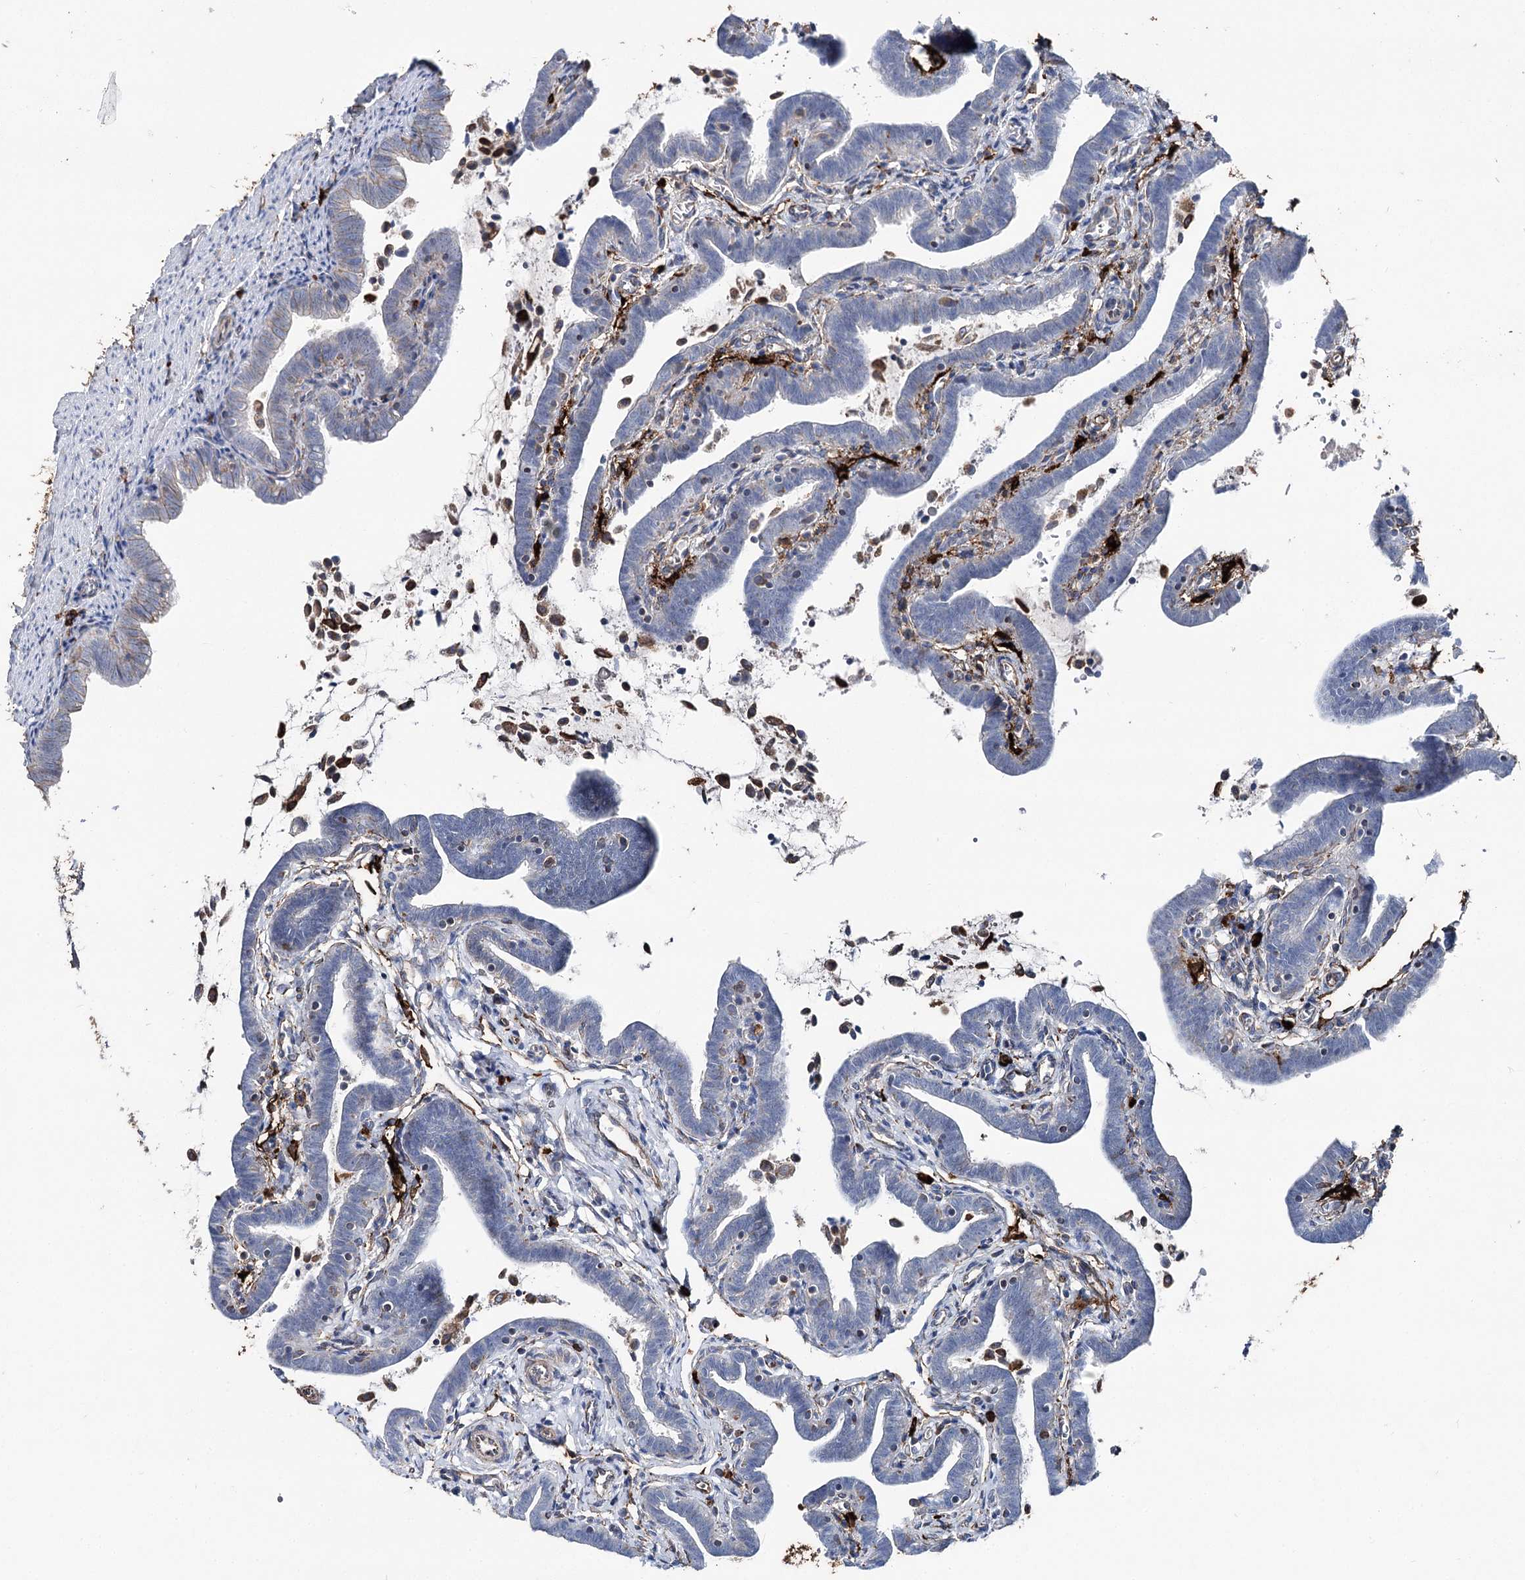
{"staining": {"intensity": "weak", "quantity": "25%-75%", "location": "cytoplasmic/membranous"}, "tissue": "fallopian tube", "cell_type": "Glandular cells", "image_type": "normal", "snomed": [{"axis": "morphology", "description": "Normal tissue, NOS"}, {"axis": "topography", "description": "Fallopian tube"}], "caption": "A micrograph showing weak cytoplasmic/membranous positivity in approximately 25%-75% of glandular cells in unremarkable fallopian tube, as visualized by brown immunohistochemical staining.", "gene": "CLEC4M", "patient": {"sex": "female", "age": 36}}